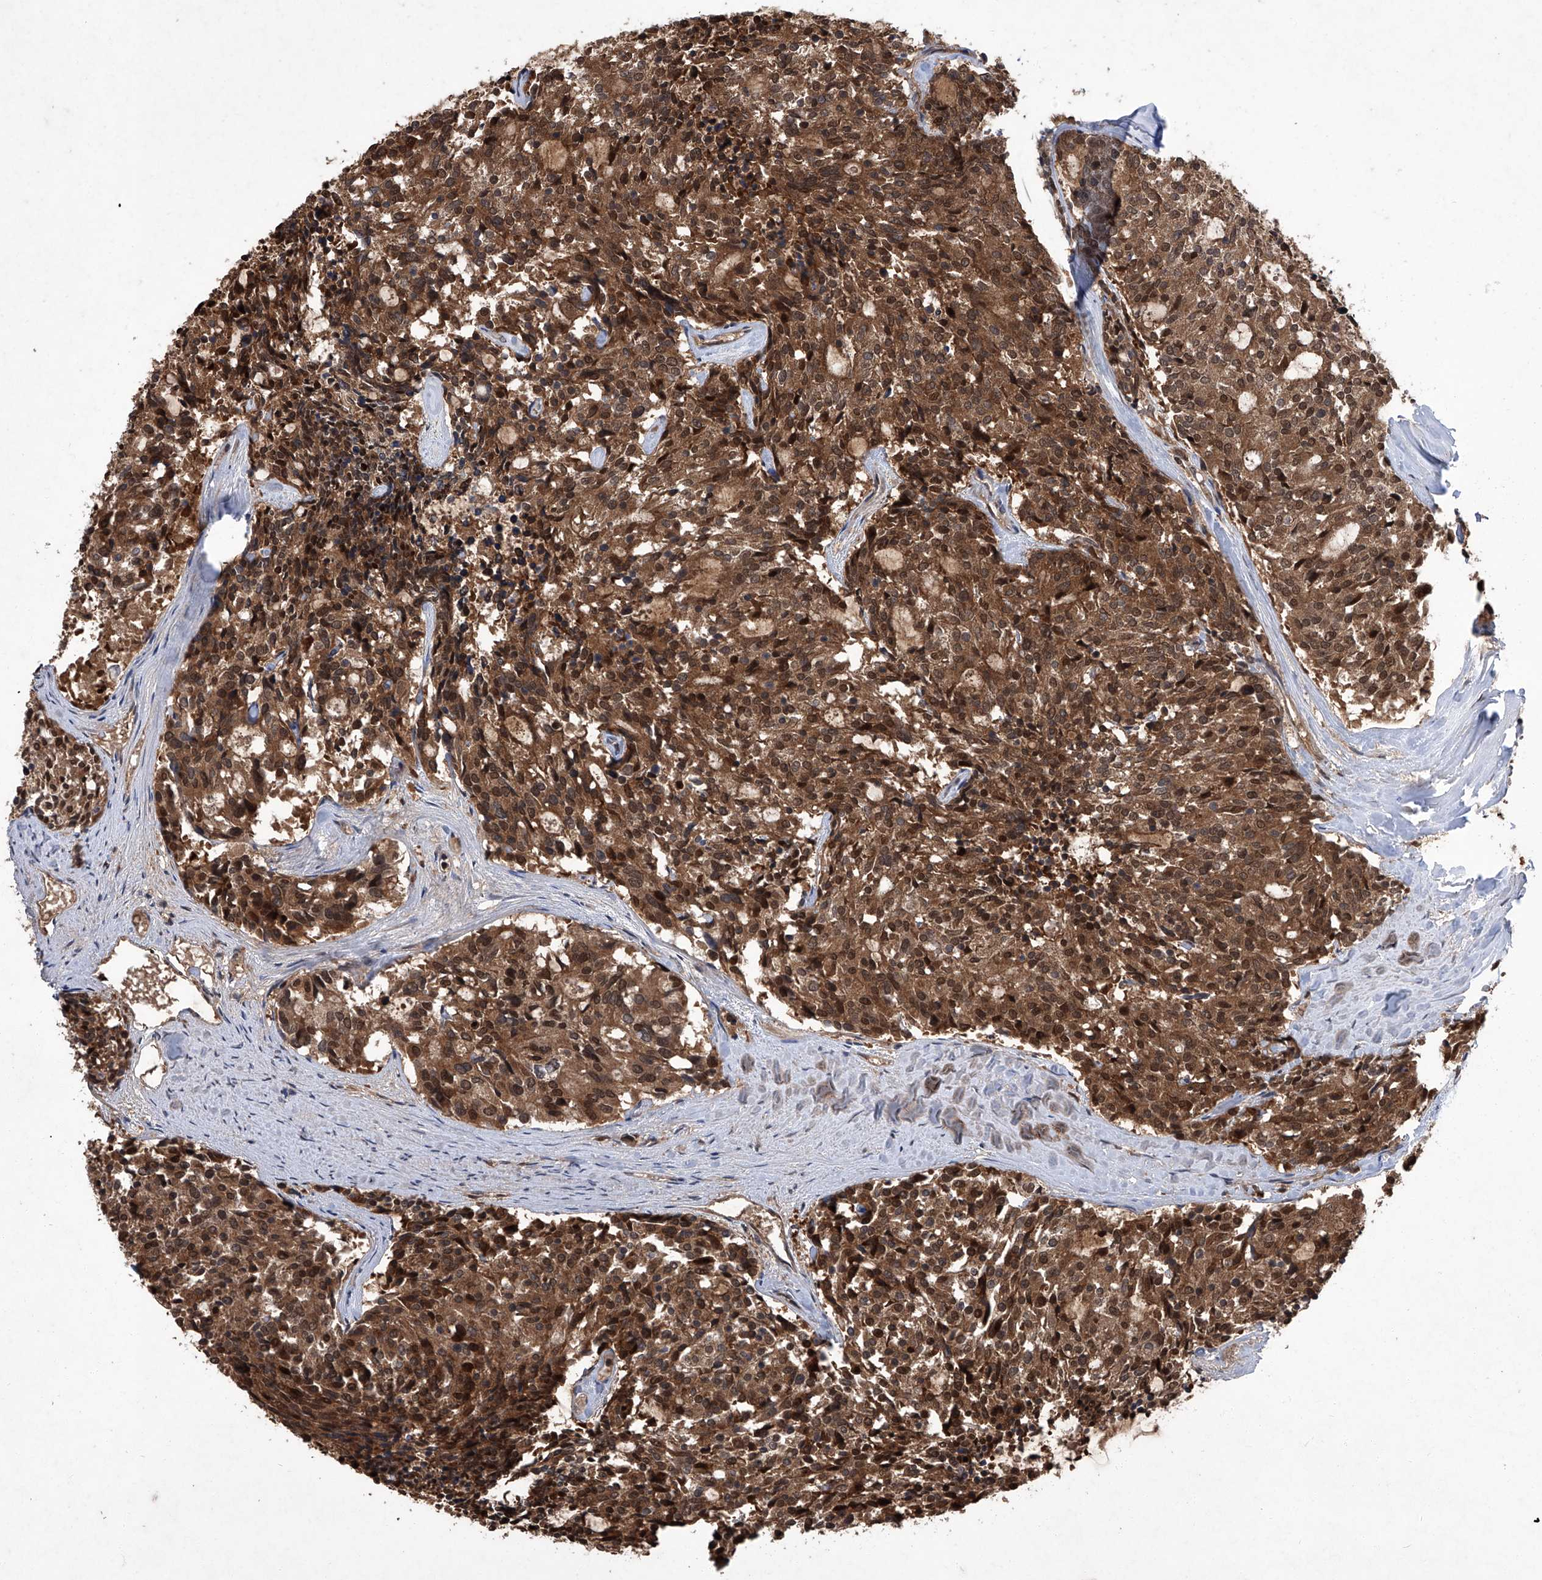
{"staining": {"intensity": "strong", "quantity": ">75%", "location": "cytoplasmic/membranous,nuclear"}, "tissue": "carcinoid", "cell_type": "Tumor cells", "image_type": "cancer", "snomed": [{"axis": "morphology", "description": "Carcinoid, malignant, NOS"}, {"axis": "topography", "description": "Pancreas"}], "caption": "There is high levels of strong cytoplasmic/membranous and nuclear positivity in tumor cells of malignant carcinoid, as demonstrated by immunohistochemical staining (brown color).", "gene": "TSNAX", "patient": {"sex": "female", "age": 54}}